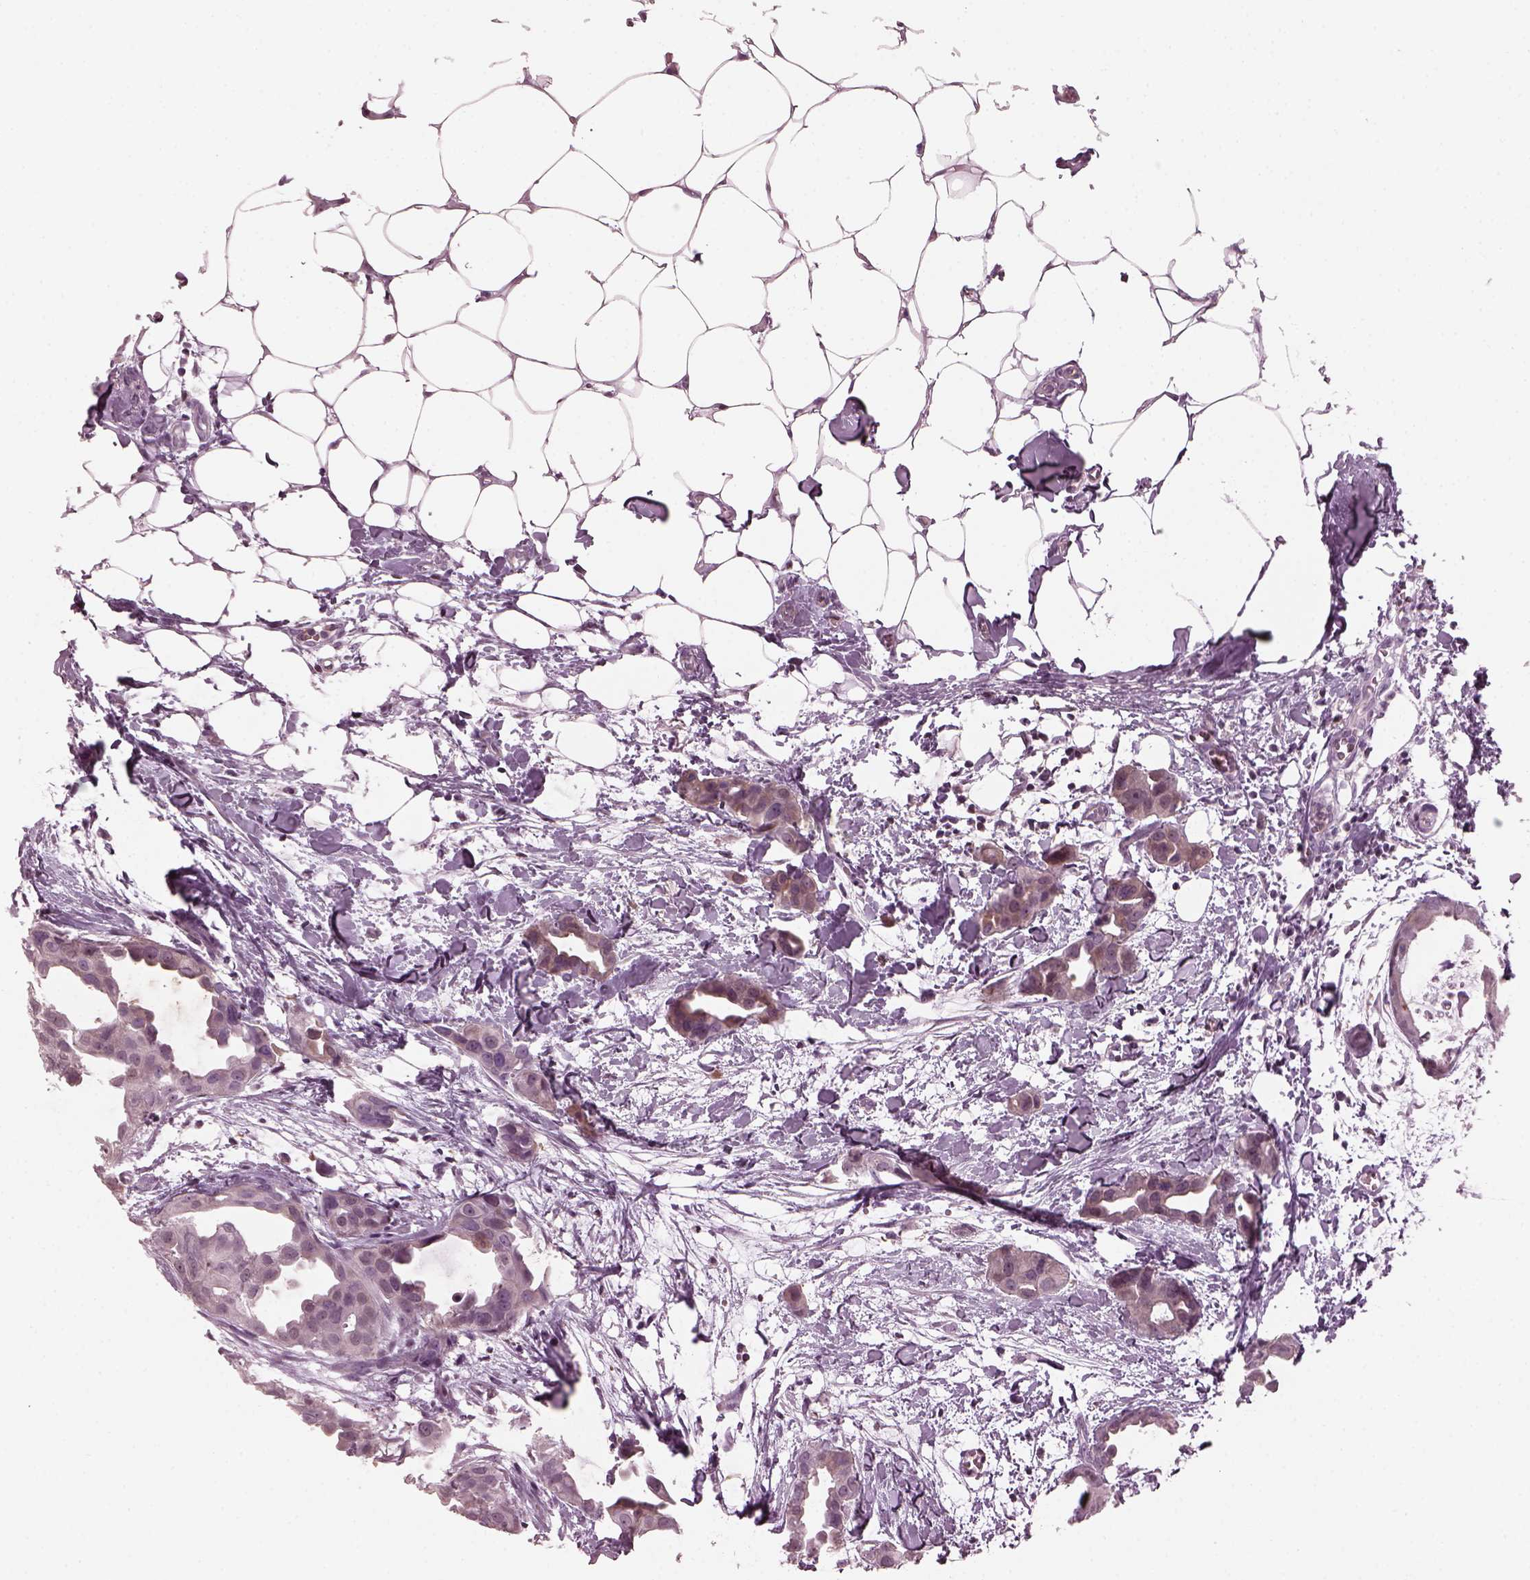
{"staining": {"intensity": "weak", "quantity": "<25%", "location": "cytoplasmic/membranous"}, "tissue": "breast cancer", "cell_type": "Tumor cells", "image_type": "cancer", "snomed": [{"axis": "morphology", "description": "Duct carcinoma"}, {"axis": "topography", "description": "Breast"}], "caption": "Breast infiltrating ductal carcinoma was stained to show a protein in brown. There is no significant staining in tumor cells.", "gene": "BFSP1", "patient": {"sex": "female", "age": 38}}